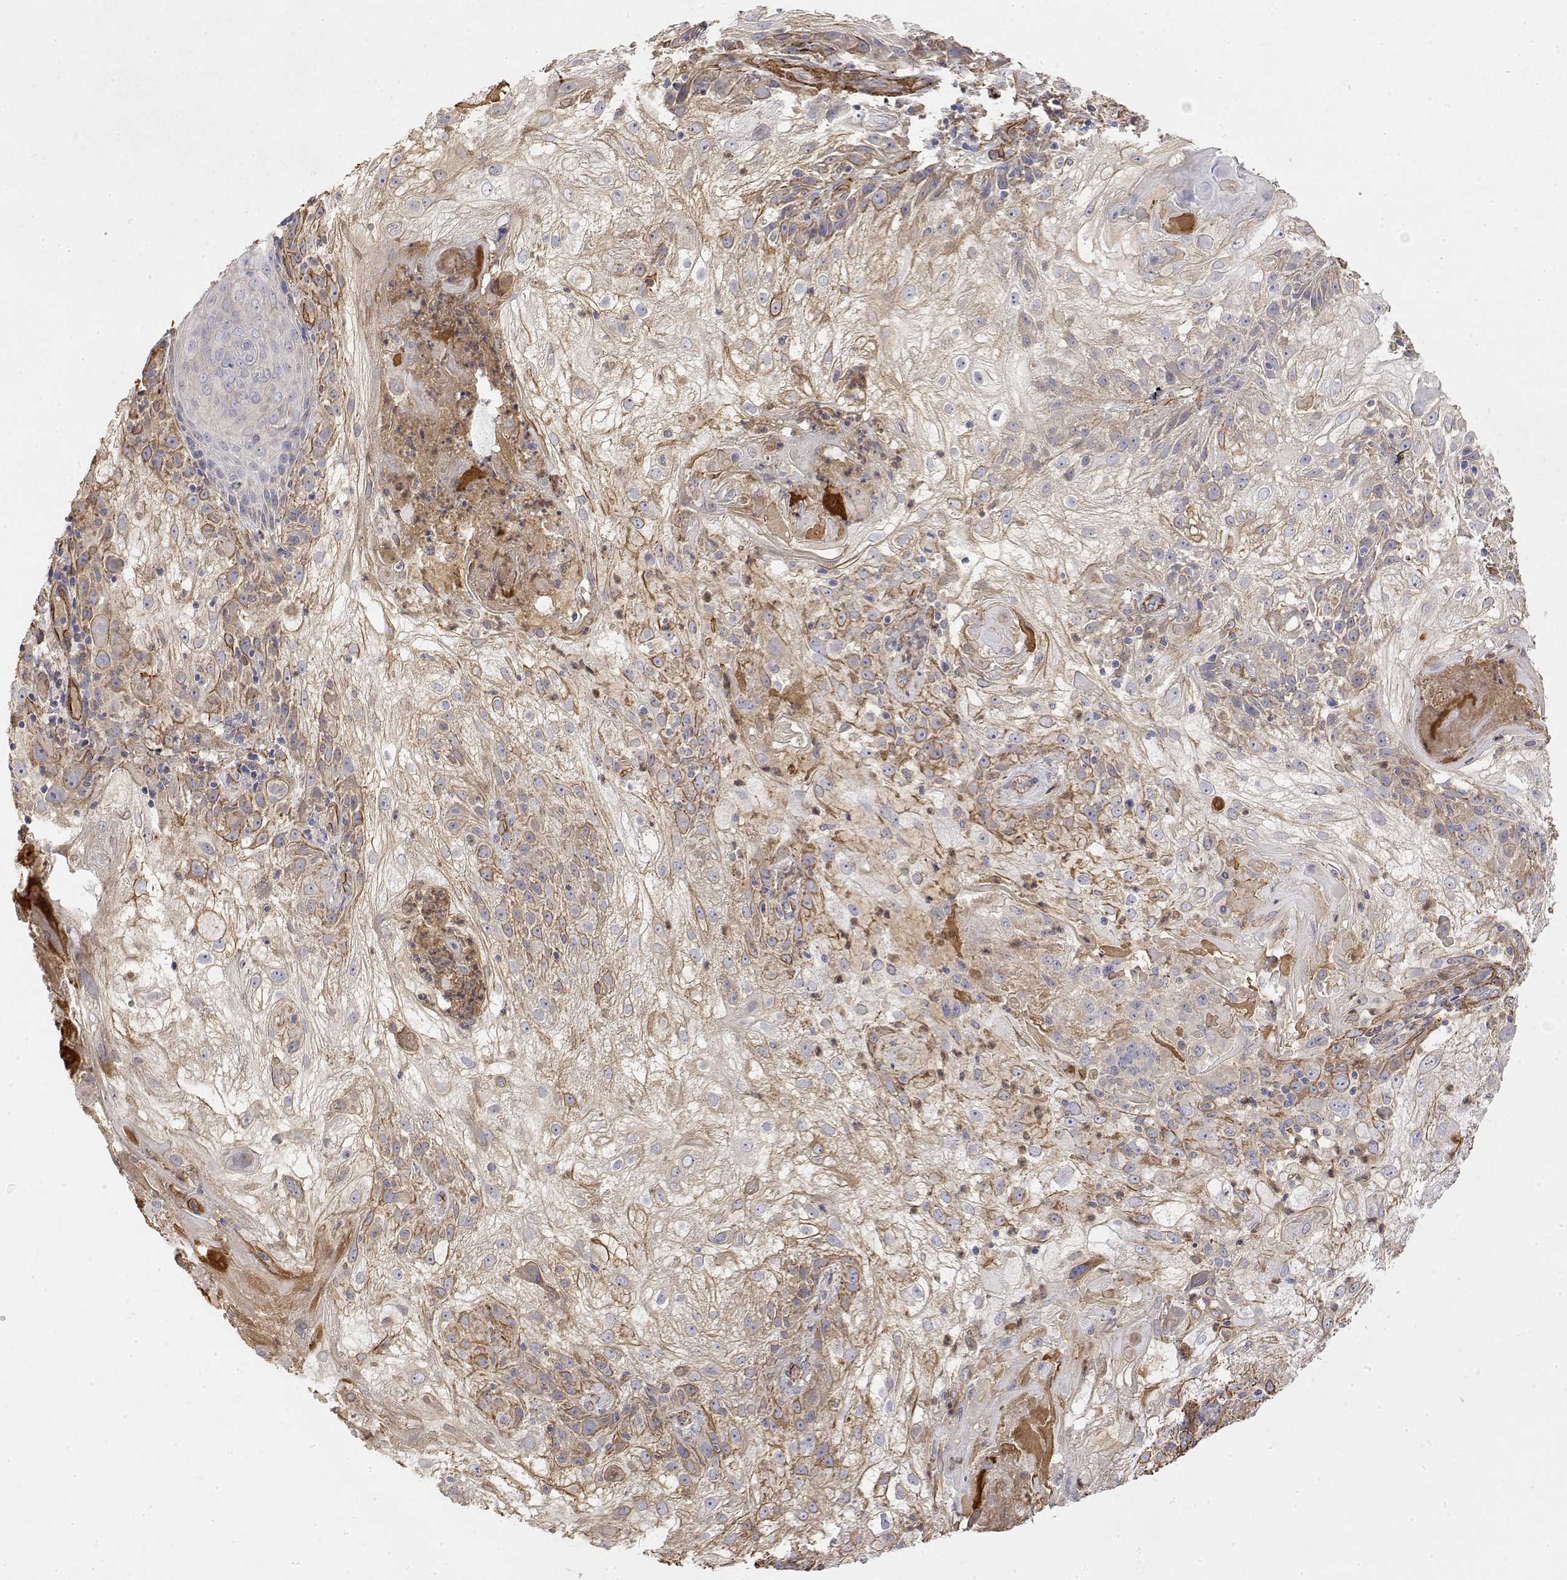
{"staining": {"intensity": "moderate", "quantity": "25%-75%", "location": "cytoplasmic/membranous"}, "tissue": "skin cancer", "cell_type": "Tumor cells", "image_type": "cancer", "snomed": [{"axis": "morphology", "description": "Normal tissue, NOS"}, {"axis": "morphology", "description": "Squamous cell carcinoma, NOS"}, {"axis": "topography", "description": "Skin"}], "caption": "Squamous cell carcinoma (skin) stained with a brown dye reveals moderate cytoplasmic/membranous positive positivity in about 25%-75% of tumor cells.", "gene": "SOWAHD", "patient": {"sex": "female", "age": 83}}